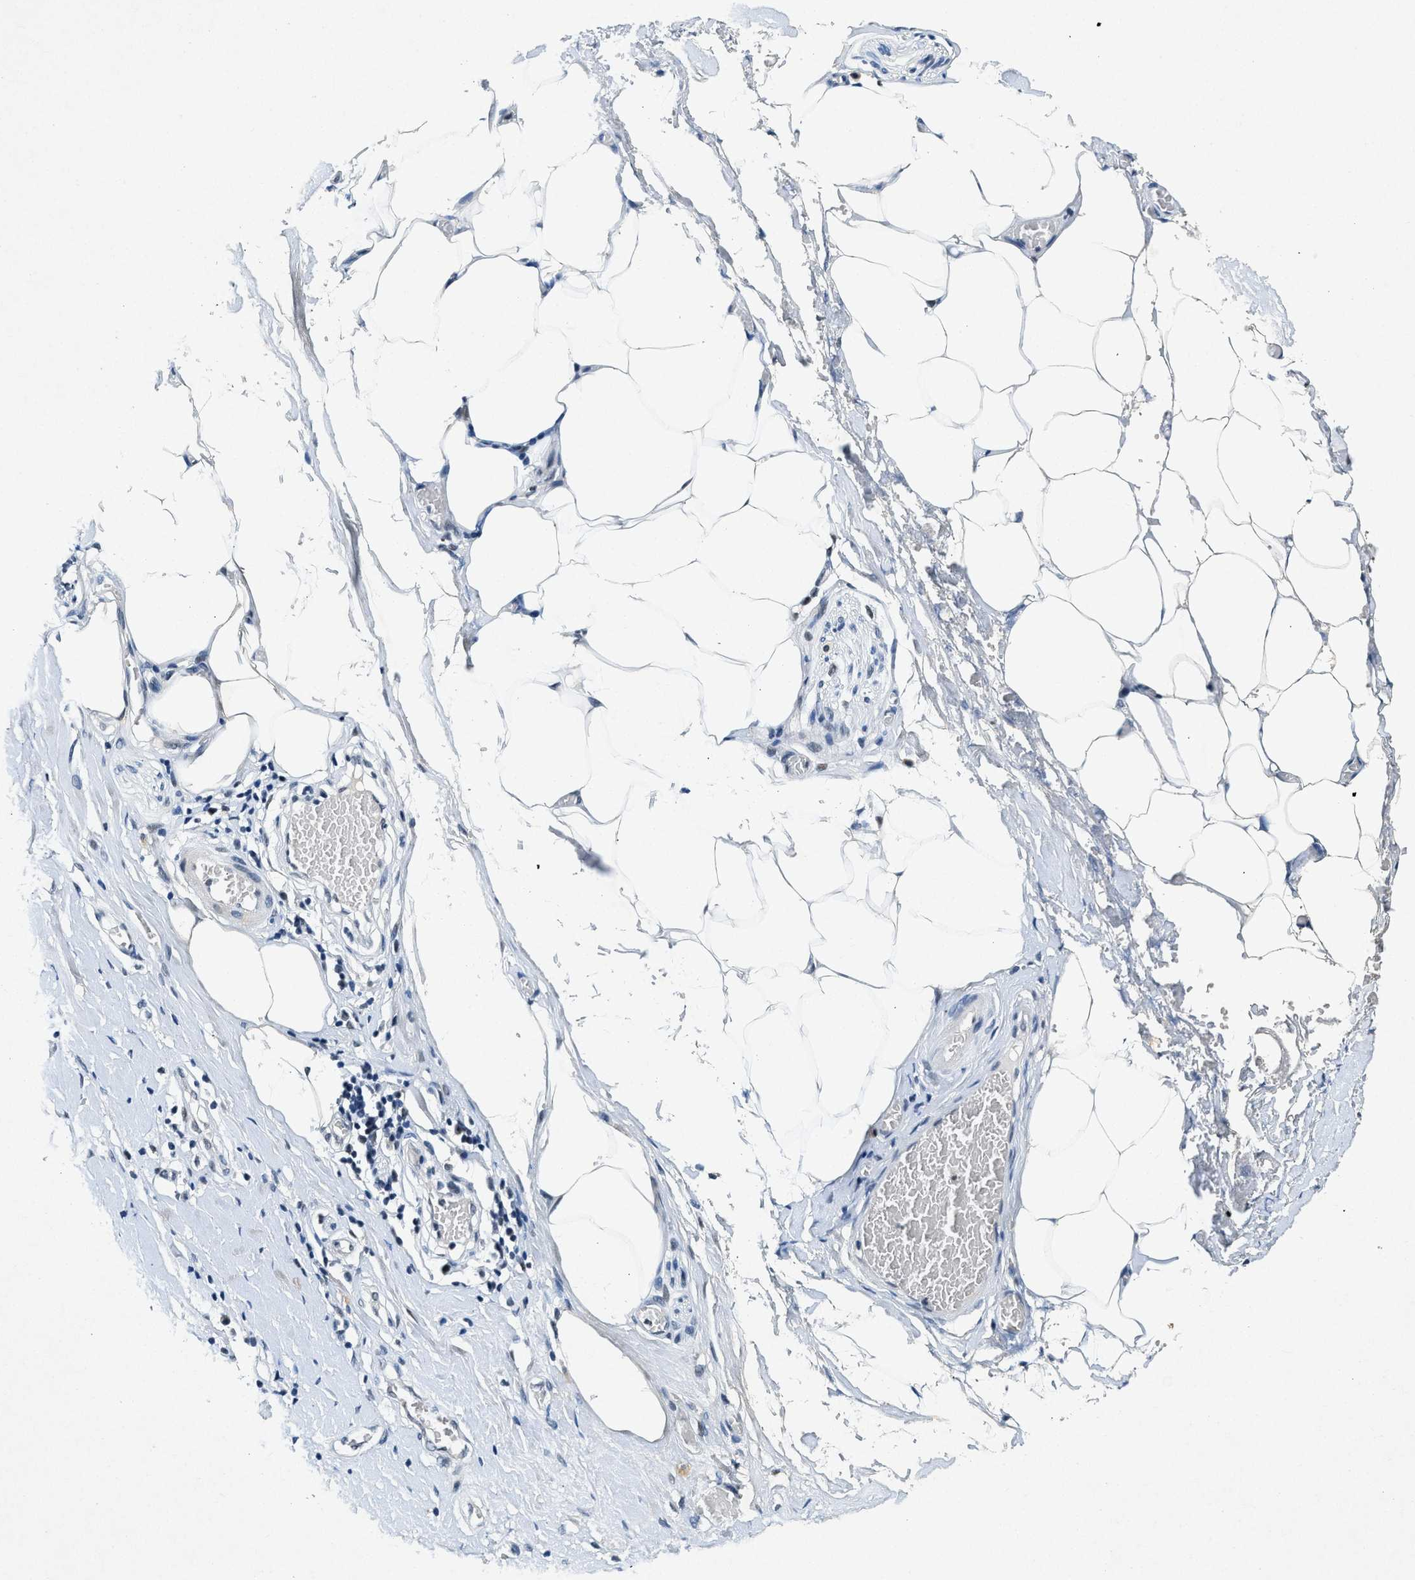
{"staining": {"intensity": "negative", "quantity": "none", "location": "none"}, "tissue": "adipose tissue", "cell_type": "Adipocytes", "image_type": "normal", "snomed": [{"axis": "morphology", "description": "Normal tissue, NOS"}, {"axis": "morphology", "description": "Adenocarcinoma, NOS"}, {"axis": "topography", "description": "Colon"}, {"axis": "topography", "description": "Peripheral nerve tissue"}], "caption": "This is an IHC photomicrograph of benign adipose tissue. There is no staining in adipocytes.", "gene": "NCOA1", "patient": {"sex": "male", "age": 14}}